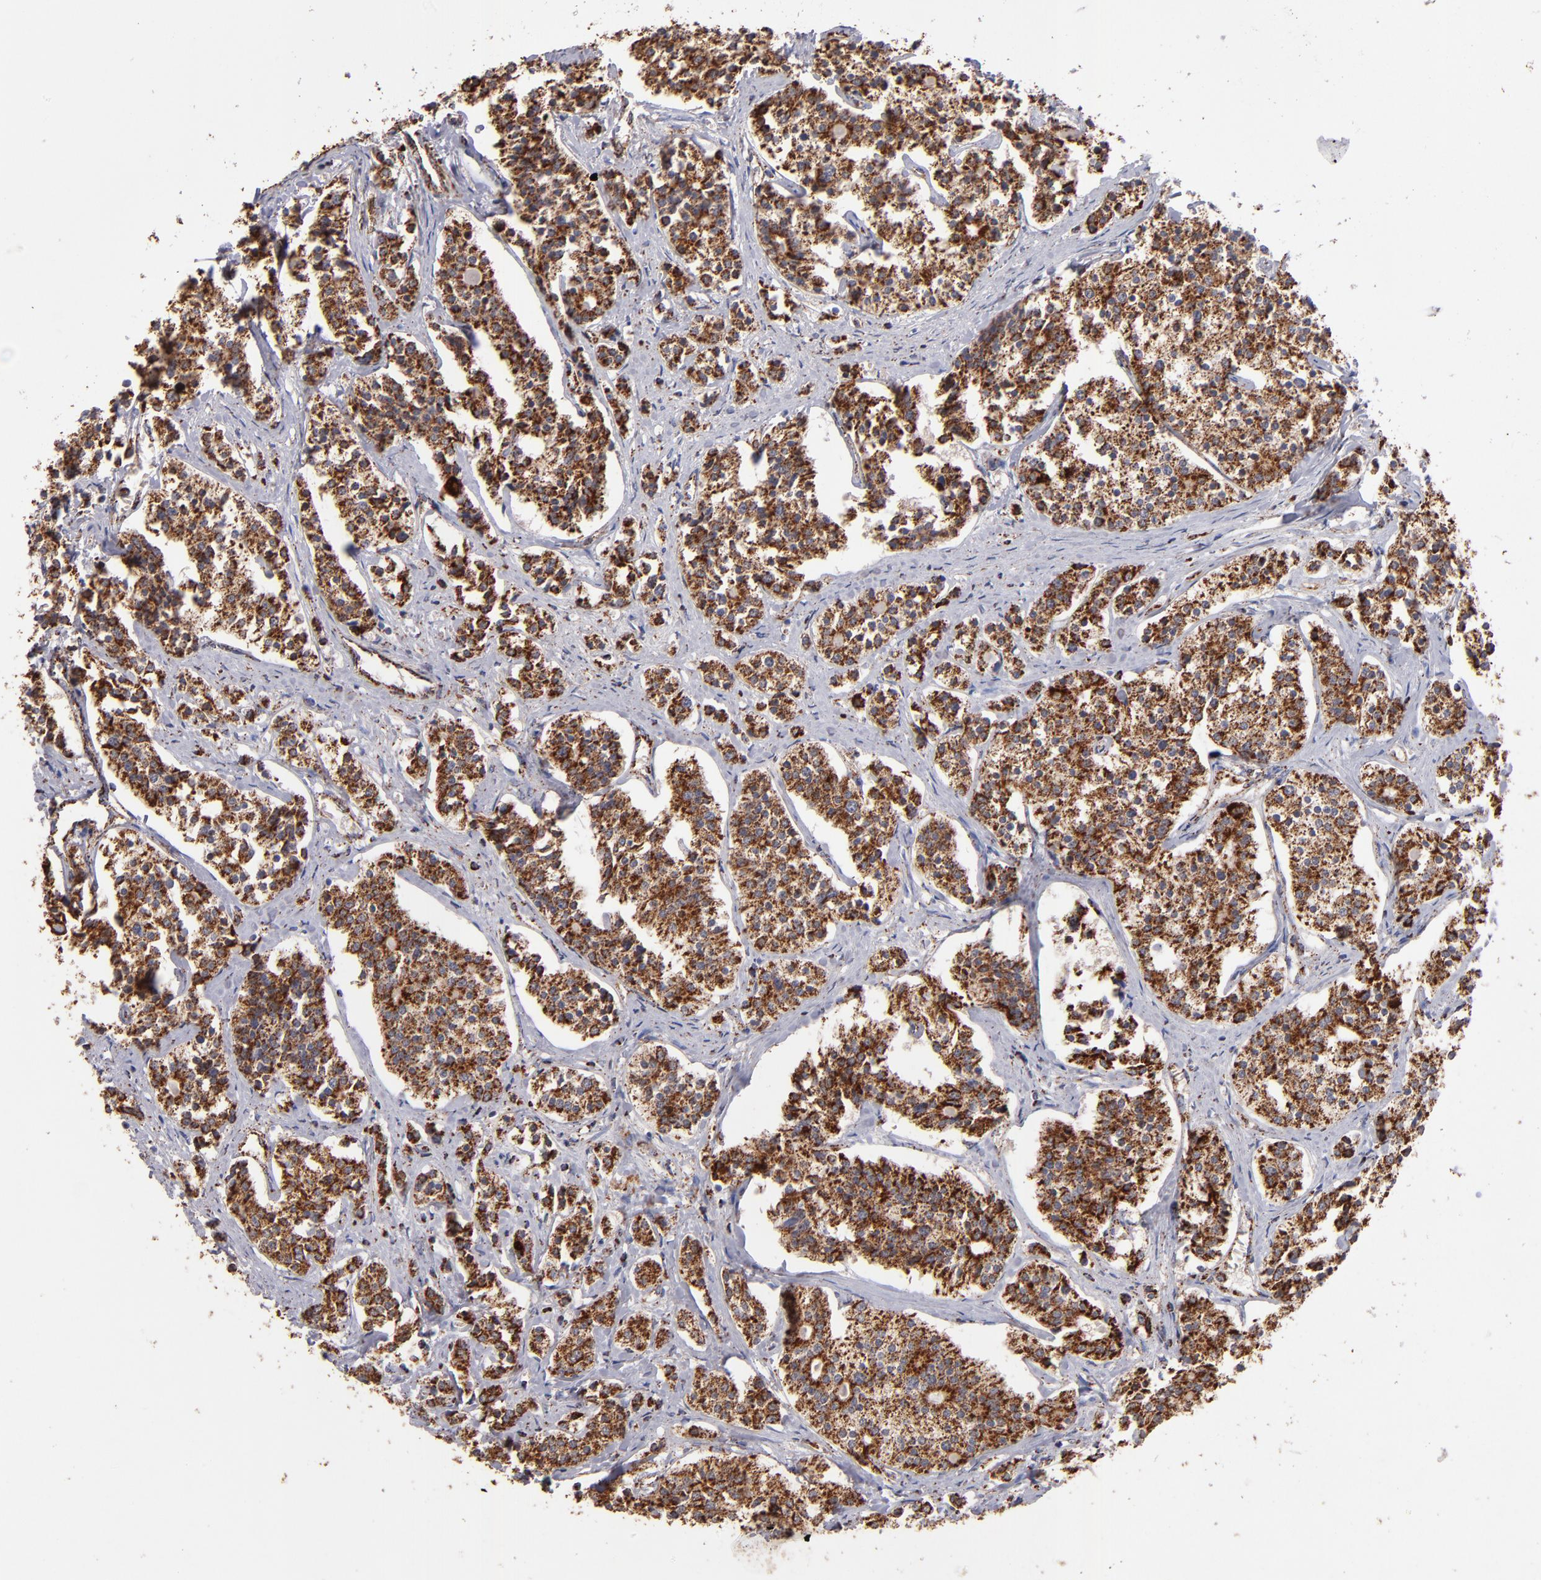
{"staining": {"intensity": "moderate", "quantity": ">75%", "location": "cytoplasmic/membranous"}, "tissue": "carcinoid", "cell_type": "Tumor cells", "image_type": "cancer", "snomed": [{"axis": "morphology", "description": "Carcinoid, malignant, NOS"}, {"axis": "topography", "description": "Small intestine"}], "caption": "Tumor cells reveal moderate cytoplasmic/membranous expression in approximately >75% of cells in carcinoid.", "gene": "DLST", "patient": {"sex": "male", "age": 63}}